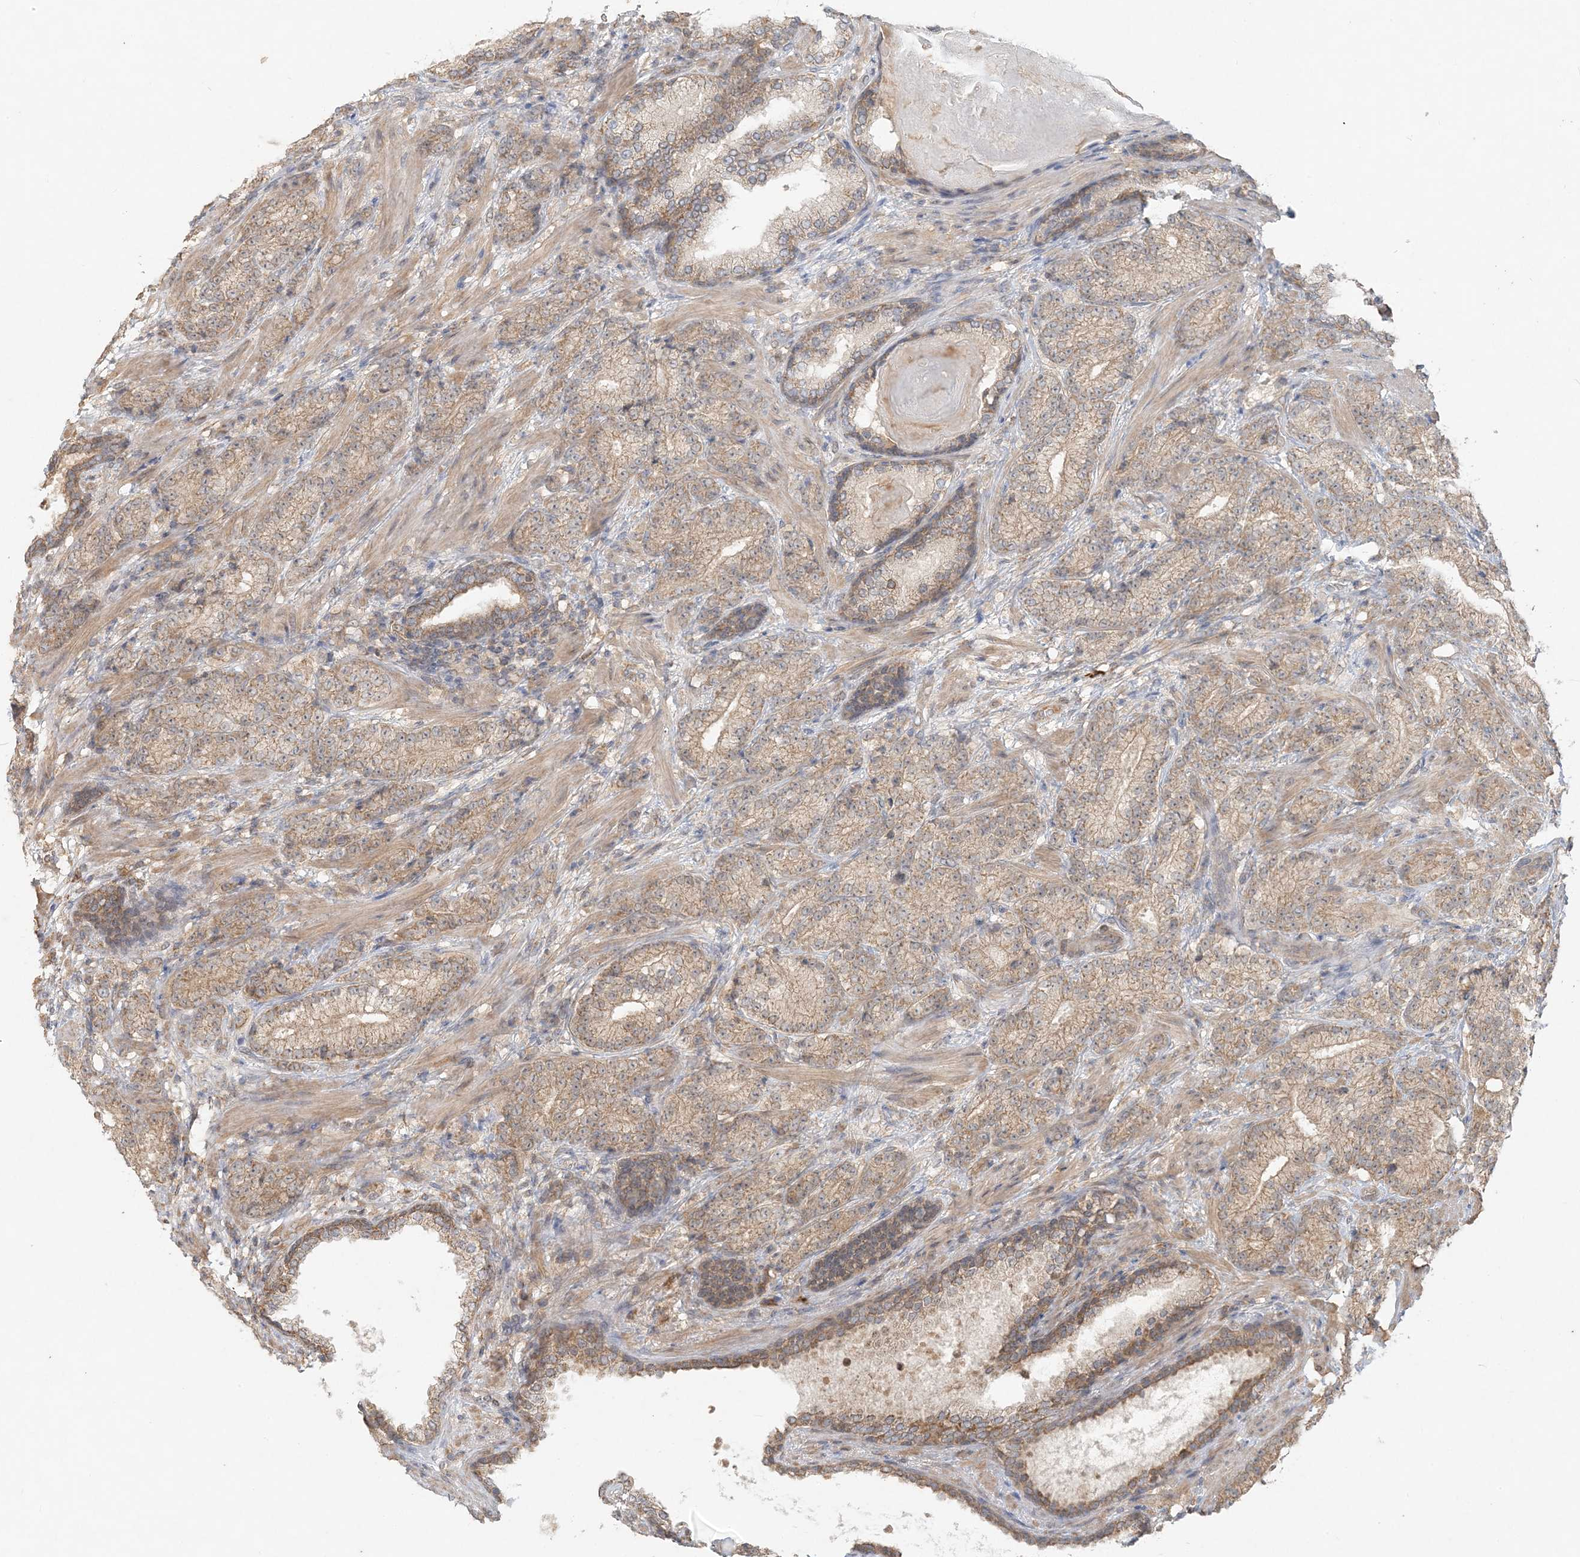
{"staining": {"intensity": "moderate", "quantity": ">75%", "location": "cytoplasmic/membranous"}, "tissue": "prostate cancer", "cell_type": "Tumor cells", "image_type": "cancer", "snomed": [{"axis": "morphology", "description": "Adenocarcinoma, High grade"}, {"axis": "topography", "description": "Prostate"}], "caption": "DAB (3,3'-diaminobenzidine) immunohistochemical staining of human adenocarcinoma (high-grade) (prostate) demonstrates moderate cytoplasmic/membranous protein staining in about >75% of tumor cells.", "gene": "MCOLN1", "patient": {"sex": "male", "age": 61}}